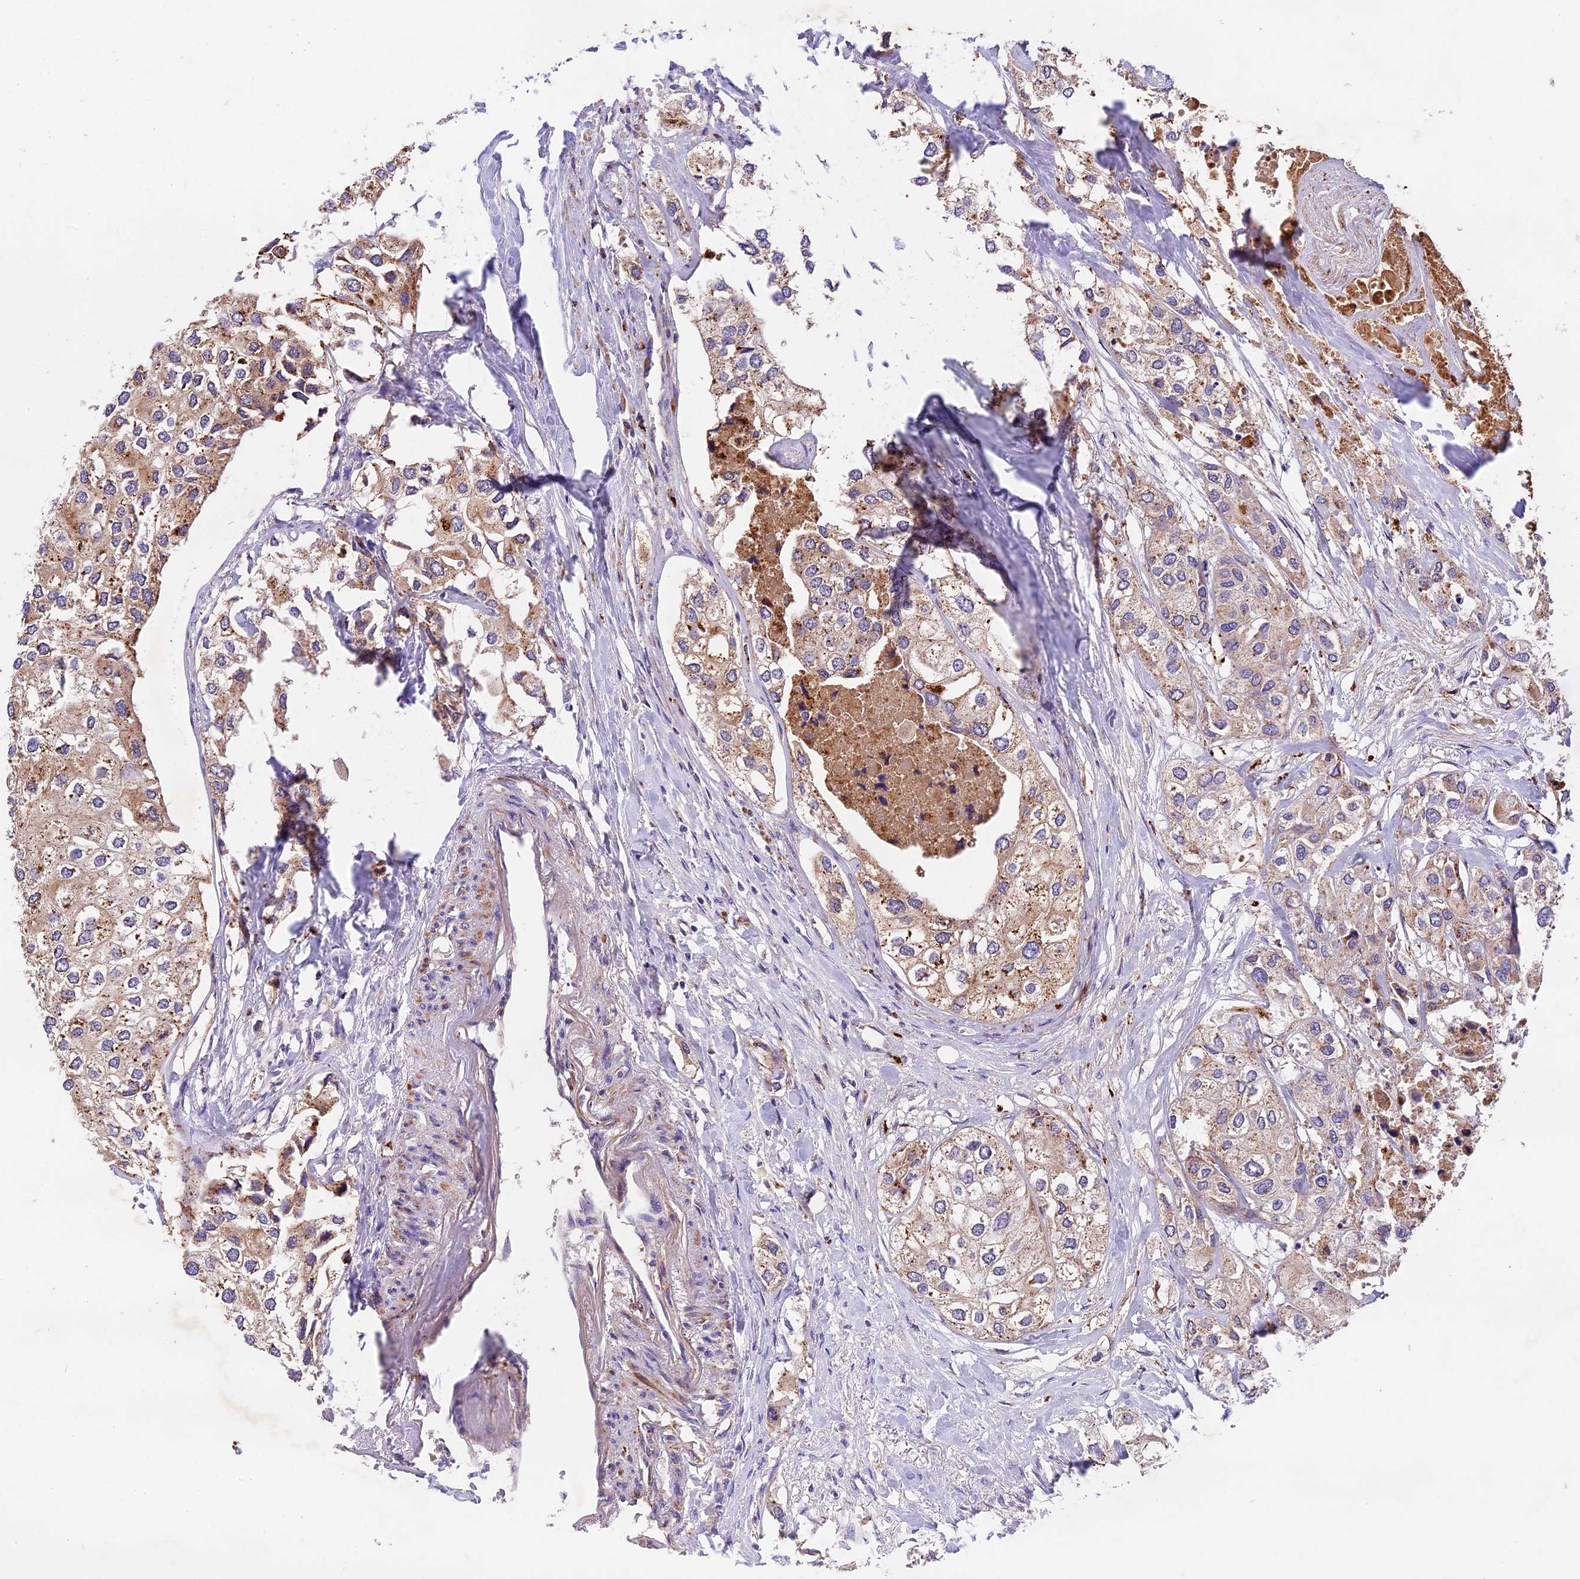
{"staining": {"intensity": "weak", "quantity": ">75%", "location": "cytoplasmic/membranous"}, "tissue": "urothelial cancer", "cell_type": "Tumor cells", "image_type": "cancer", "snomed": [{"axis": "morphology", "description": "Urothelial carcinoma, High grade"}, {"axis": "topography", "description": "Urinary bladder"}], "caption": "A micrograph of high-grade urothelial carcinoma stained for a protein demonstrates weak cytoplasmic/membranous brown staining in tumor cells. The staining was performed using DAB to visualize the protein expression in brown, while the nuclei were stained in blue with hematoxylin (Magnification: 20x).", "gene": "COPE", "patient": {"sex": "male", "age": 64}}